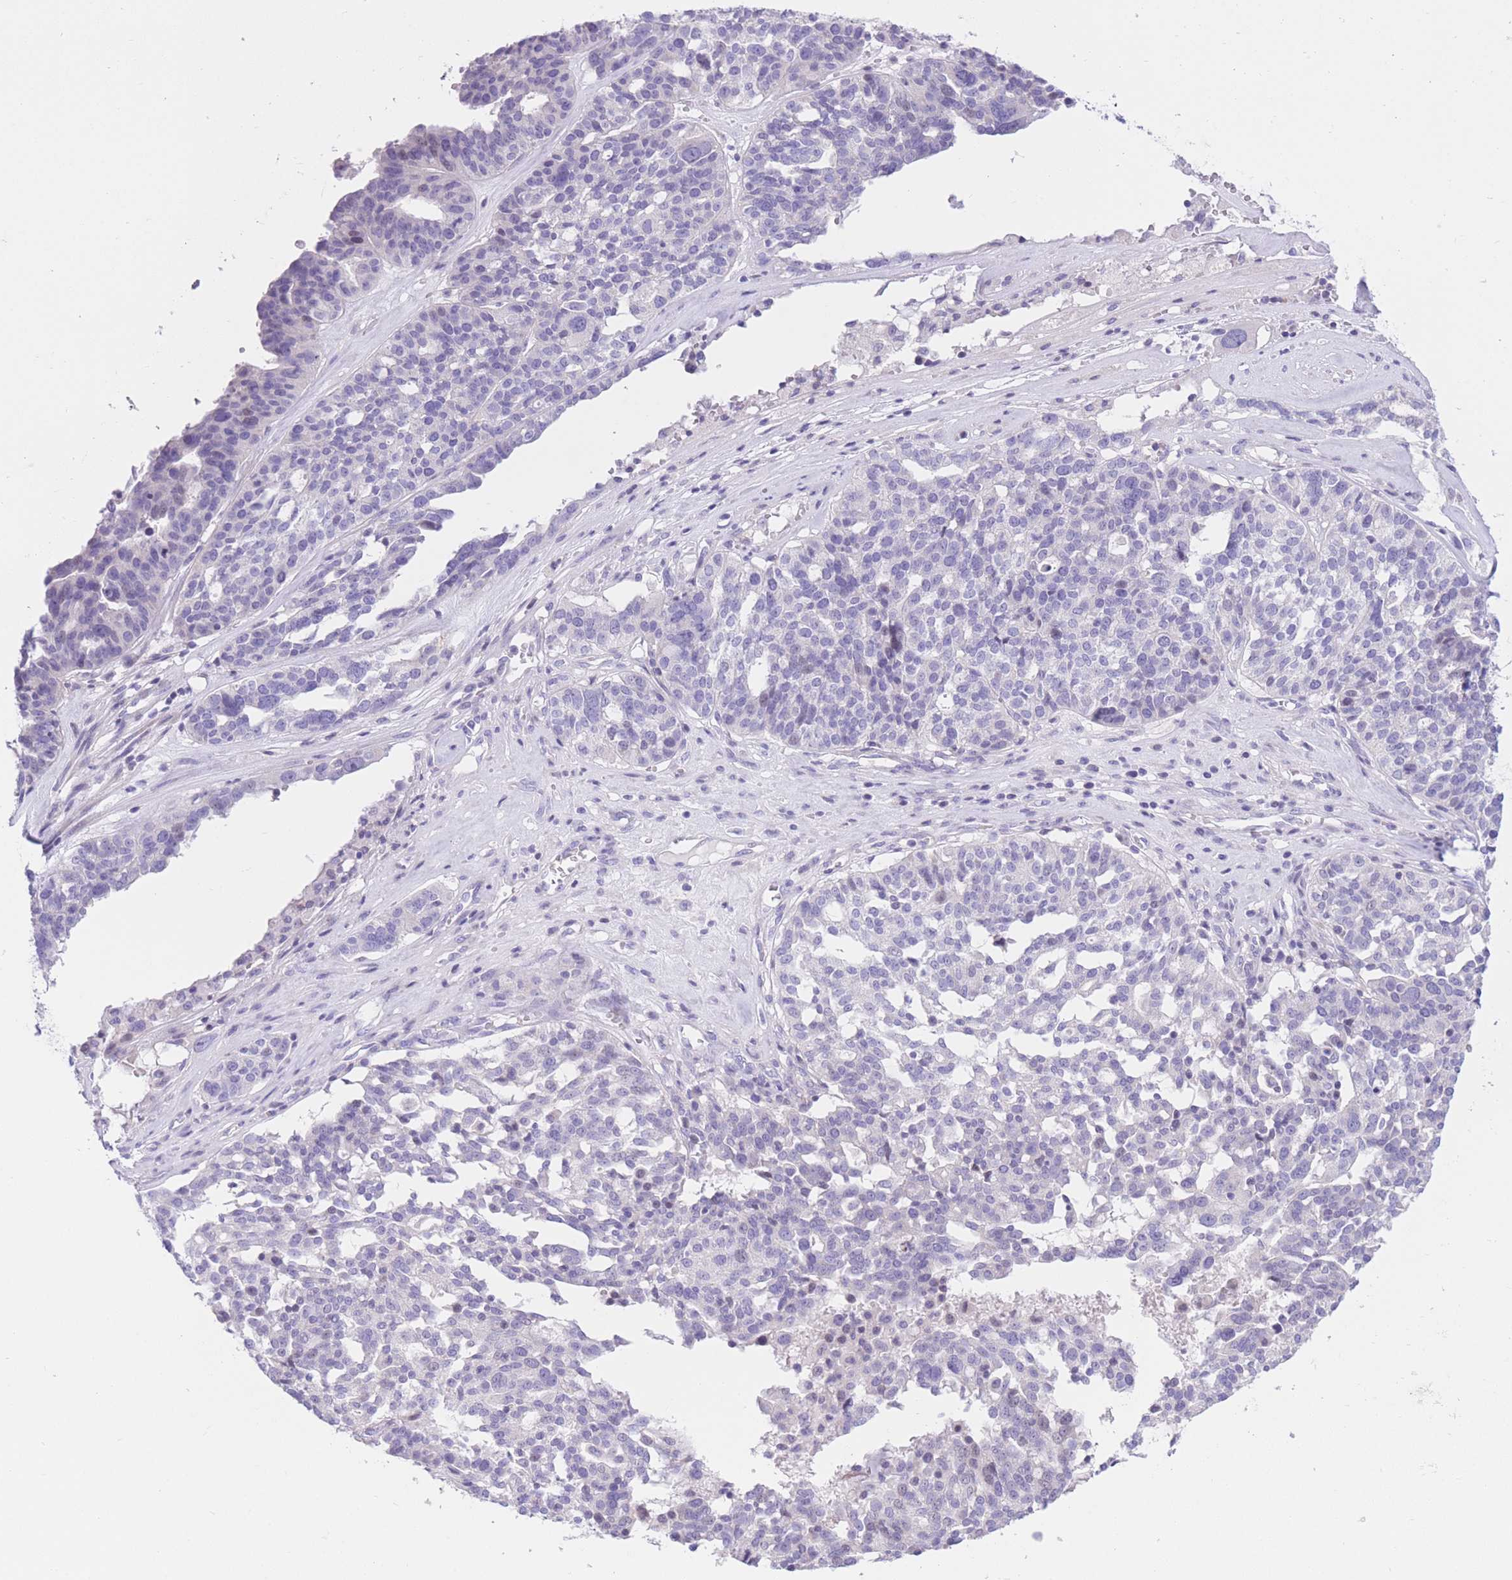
{"staining": {"intensity": "negative", "quantity": "none", "location": "none"}, "tissue": "ovarian cancer", "cell_type": "Tumor cells", "image_type": "cancer", "snomed": [{"axis": "morphology", "description": "Cystadenocarcinoma, serous, NOS"}, {"axis": "topography", "description": "Ovary"}], "caption": "High power microscopy image of an IHC histopathology image of serous cystadenocarcinoma (ovarian), revealing no significant staining in tumor cells.", "gene": "RPL39L", "patient": {"sex": "female", "age": 59}}